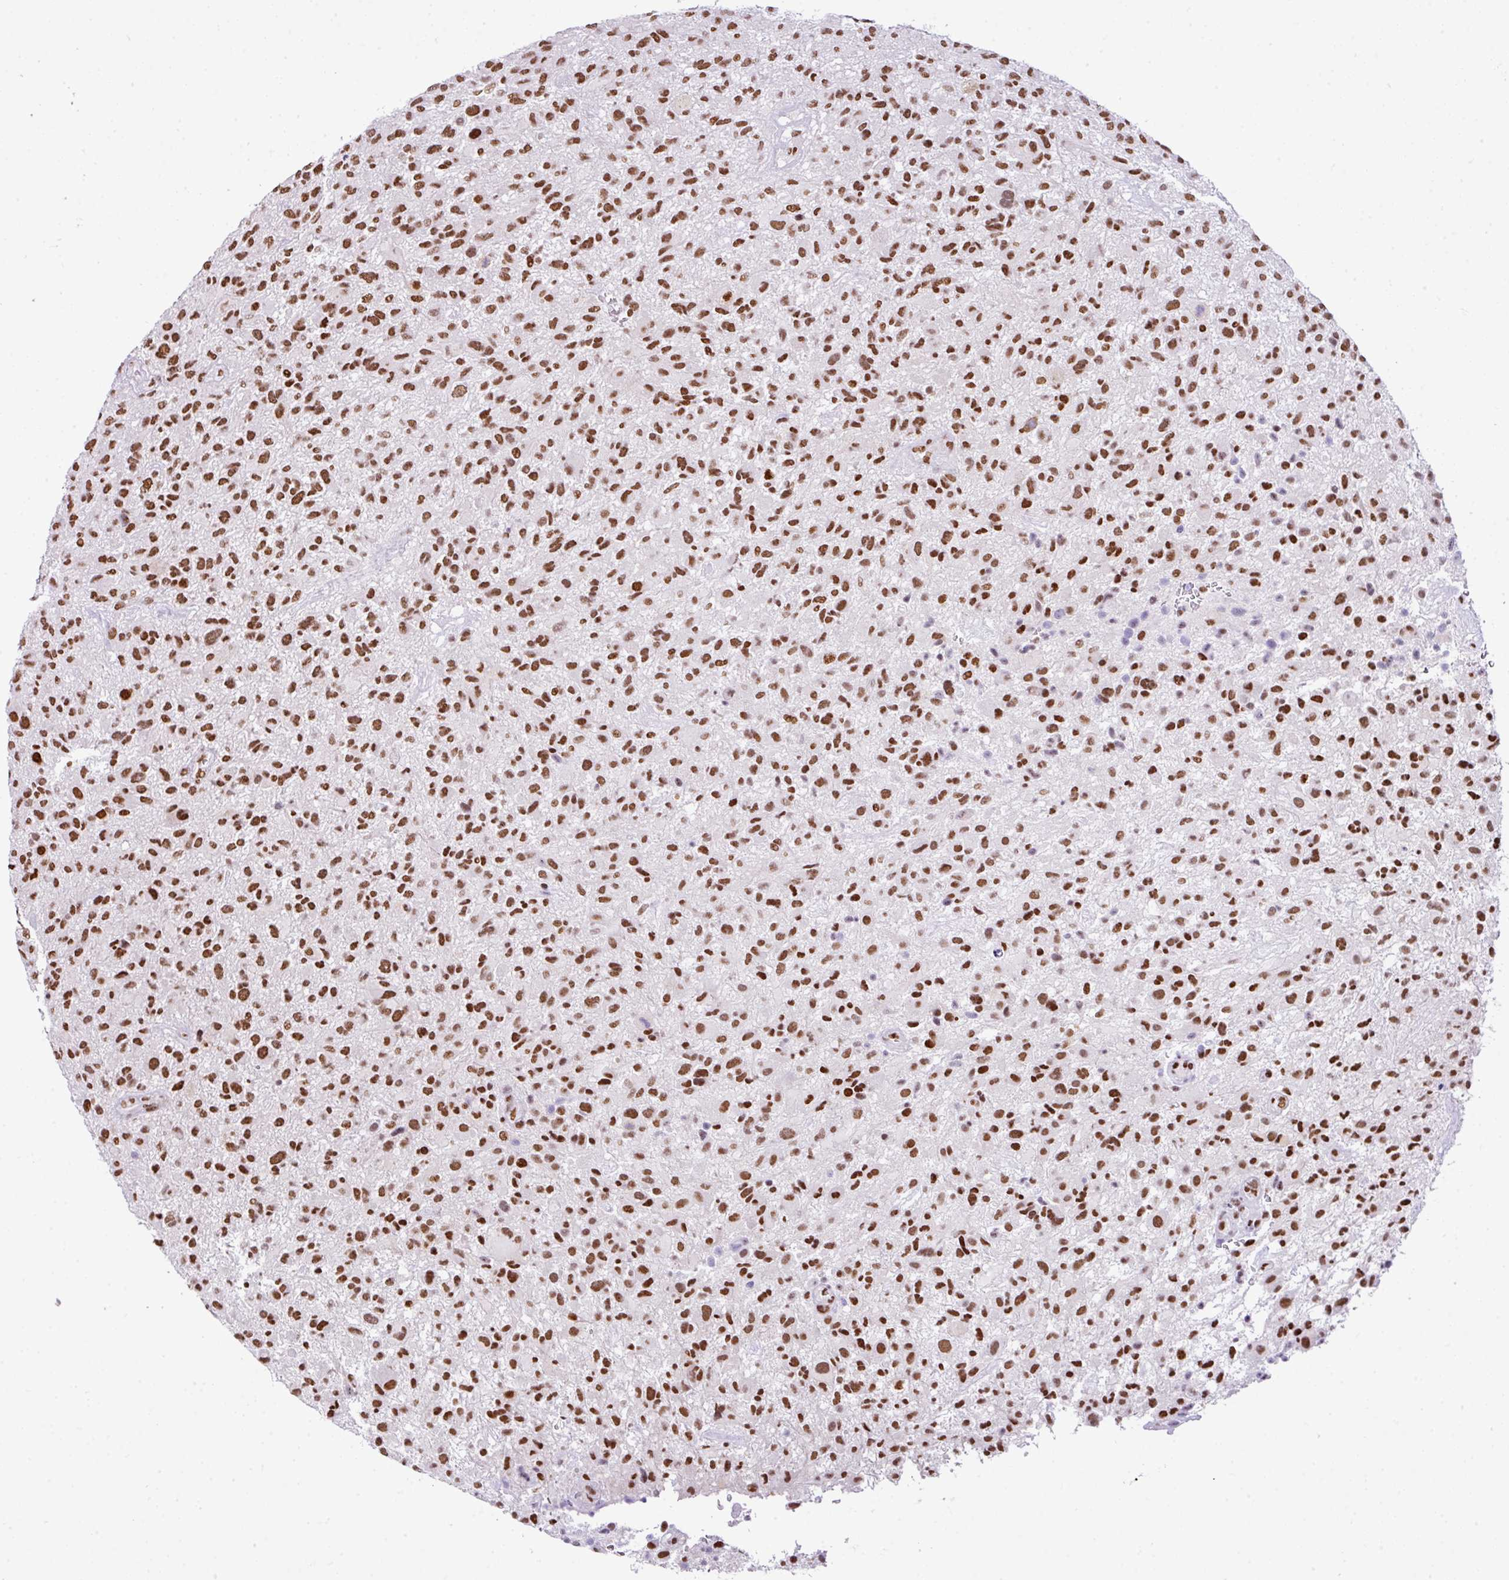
{"staining": {"intensity": "moderate", "quantity": ">75%", "location": "nuclear"}, "tissue": "glioma", "cell_type": "Tumor cells", "image_type": "cancer", "snomed": [{"axis": "morphology", "description": "Glioma, malignant, High grade"}, {"axis": "topography", "description": "Brain"}], "caption": "Protein expression analysis of human glioma reveals moderate nuclear expression in approximately >75% of tumor cells. (brown staining indicates protein expression, while blue staining denotes nuclei).", "gene": "RARG", "patient": {"sex": "male", "age": 47}}